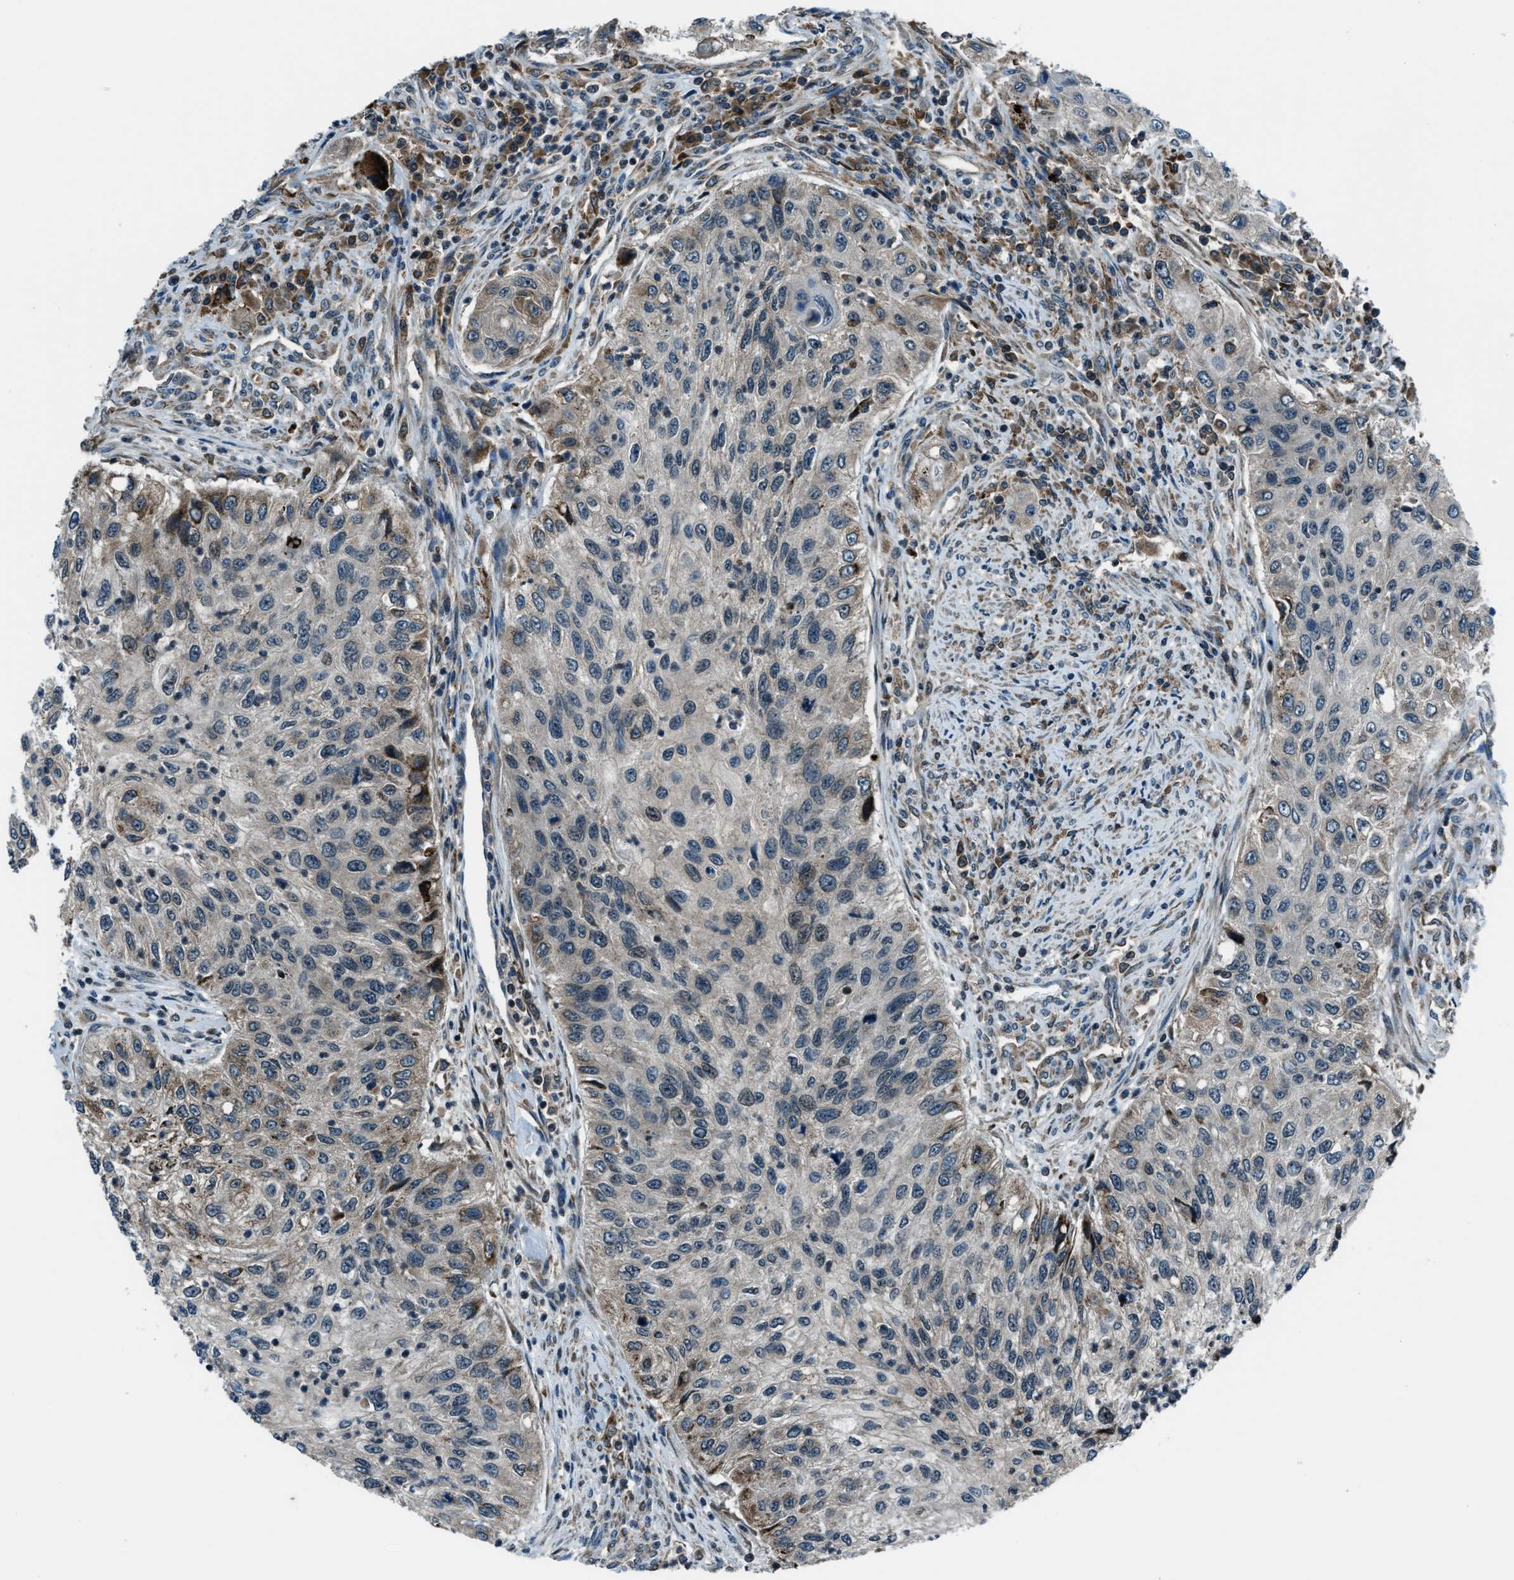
{"staining": {"intensity": "moderate", "quantity": "<25%", "location": "cytoplasmic/membranous,nuclear"}, "tissue": "urothelial cancer", "cell_type": "Tumor cells", "image_type": "cancer", "snomed": [{"axis": "morphology", "description": "Urothelial carcinoma, High grade"}, {"axis": "topography", "description": "Urinary bladder"}], "caption": "Immunohistochemistry (IHC) image of high-grade urothelial carcinoma stained for a protein (brown), which displays low levels of moderate cytoplasmic/membranous and nuclear positivity in approximately <25% of tumor cells.", "gene": "ACTL9", "patient": {"sex": "female", "age": 60}}